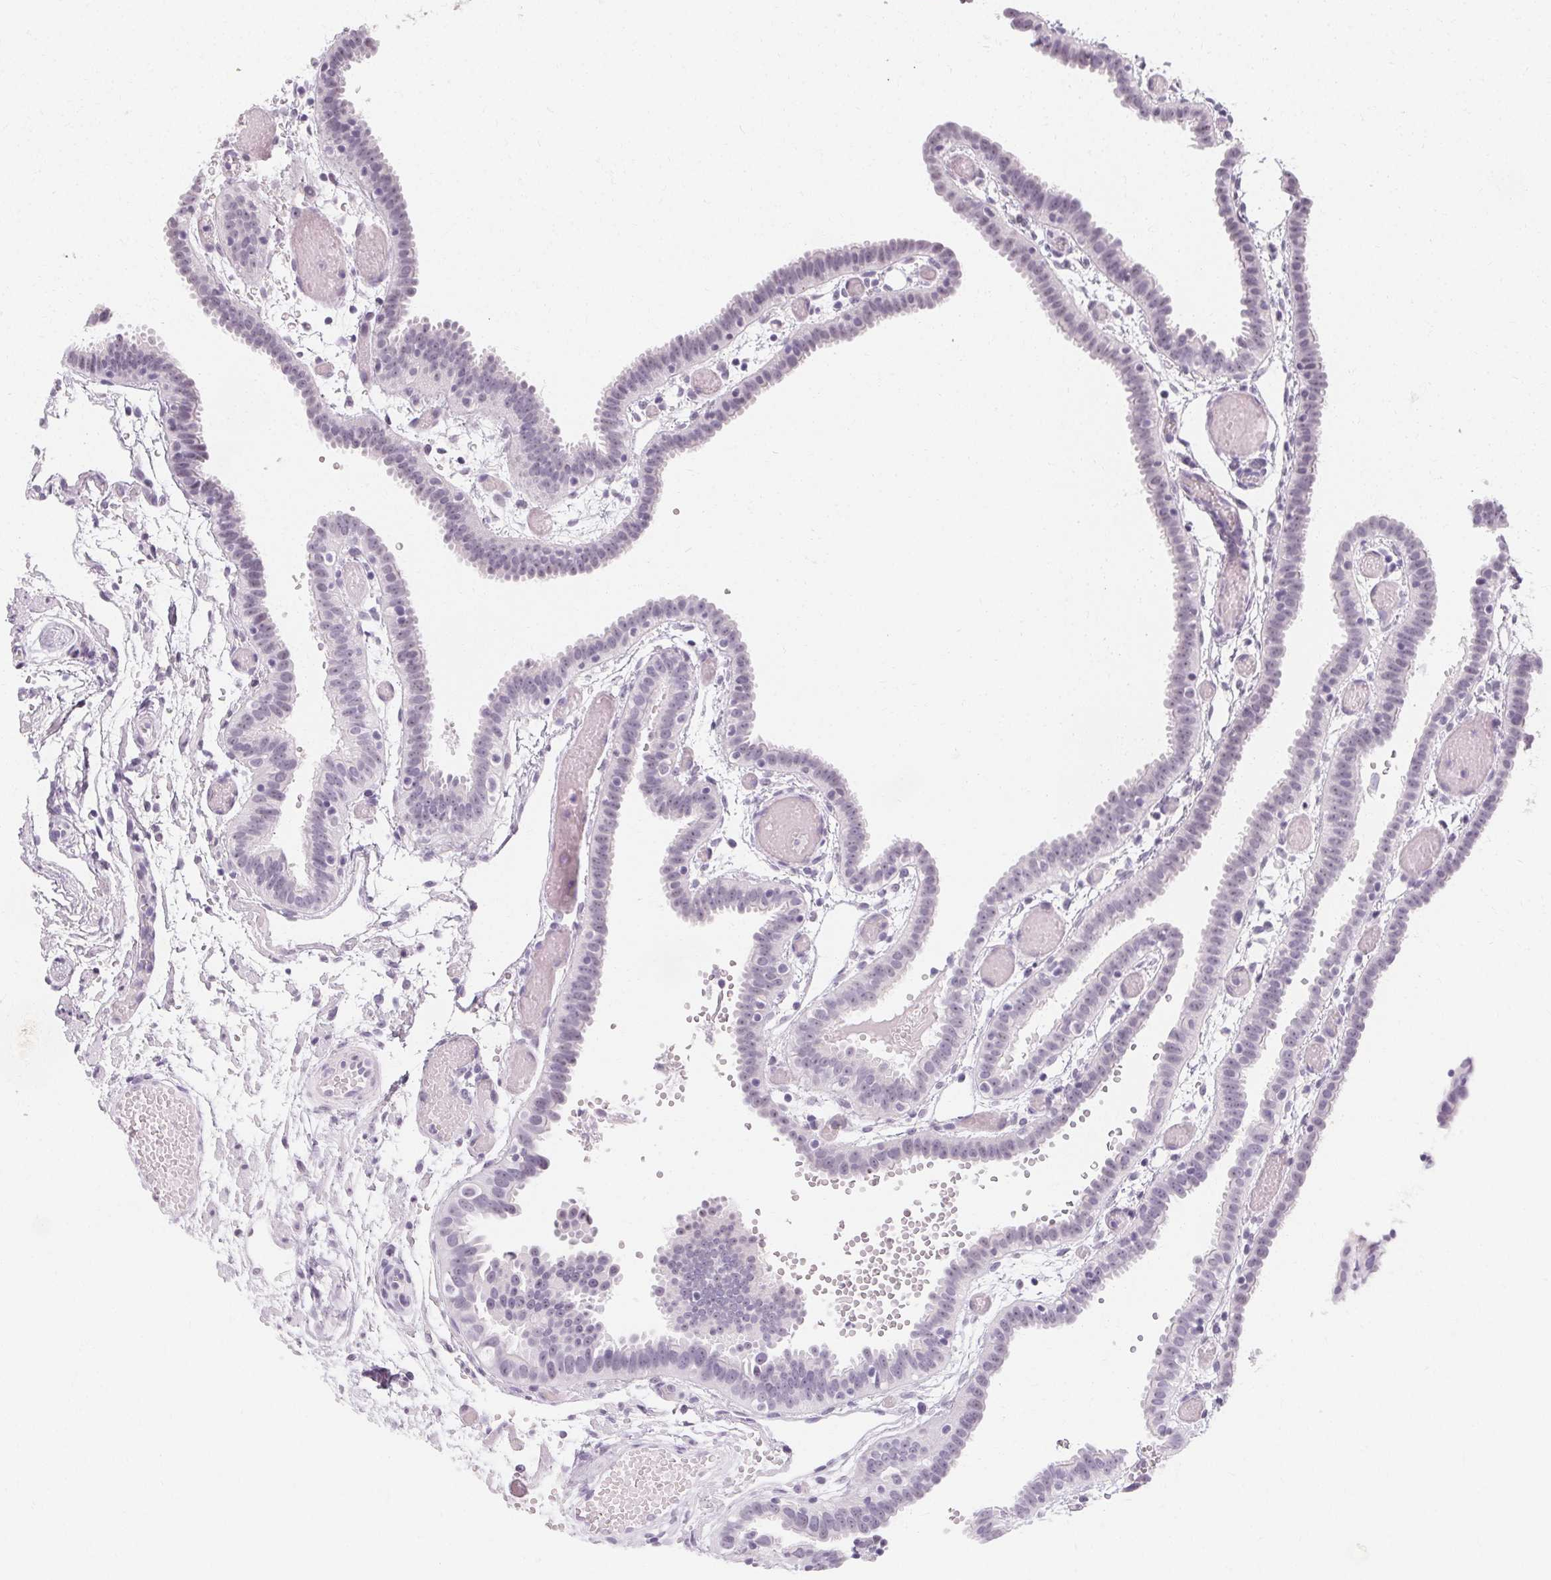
{"staining": {"intensity": "negative", "quantity": "none", "location": "none"}, "tissue": "fallopian tube", "cell_type": "Glandular cells", "image_type": "normal", "snomed": [{"axis": "morphology", "description": "Normal tissue, NOS"}, {"axis": "topography", "description": "Fallopian tube"}], "caption": "This is an immunohistochemistry (IHC) image of normal human fallopian tube. There is no positivity in glandular cells.", "gene": "SYNPR", "patient": {"sex": "female", "age": 37}}